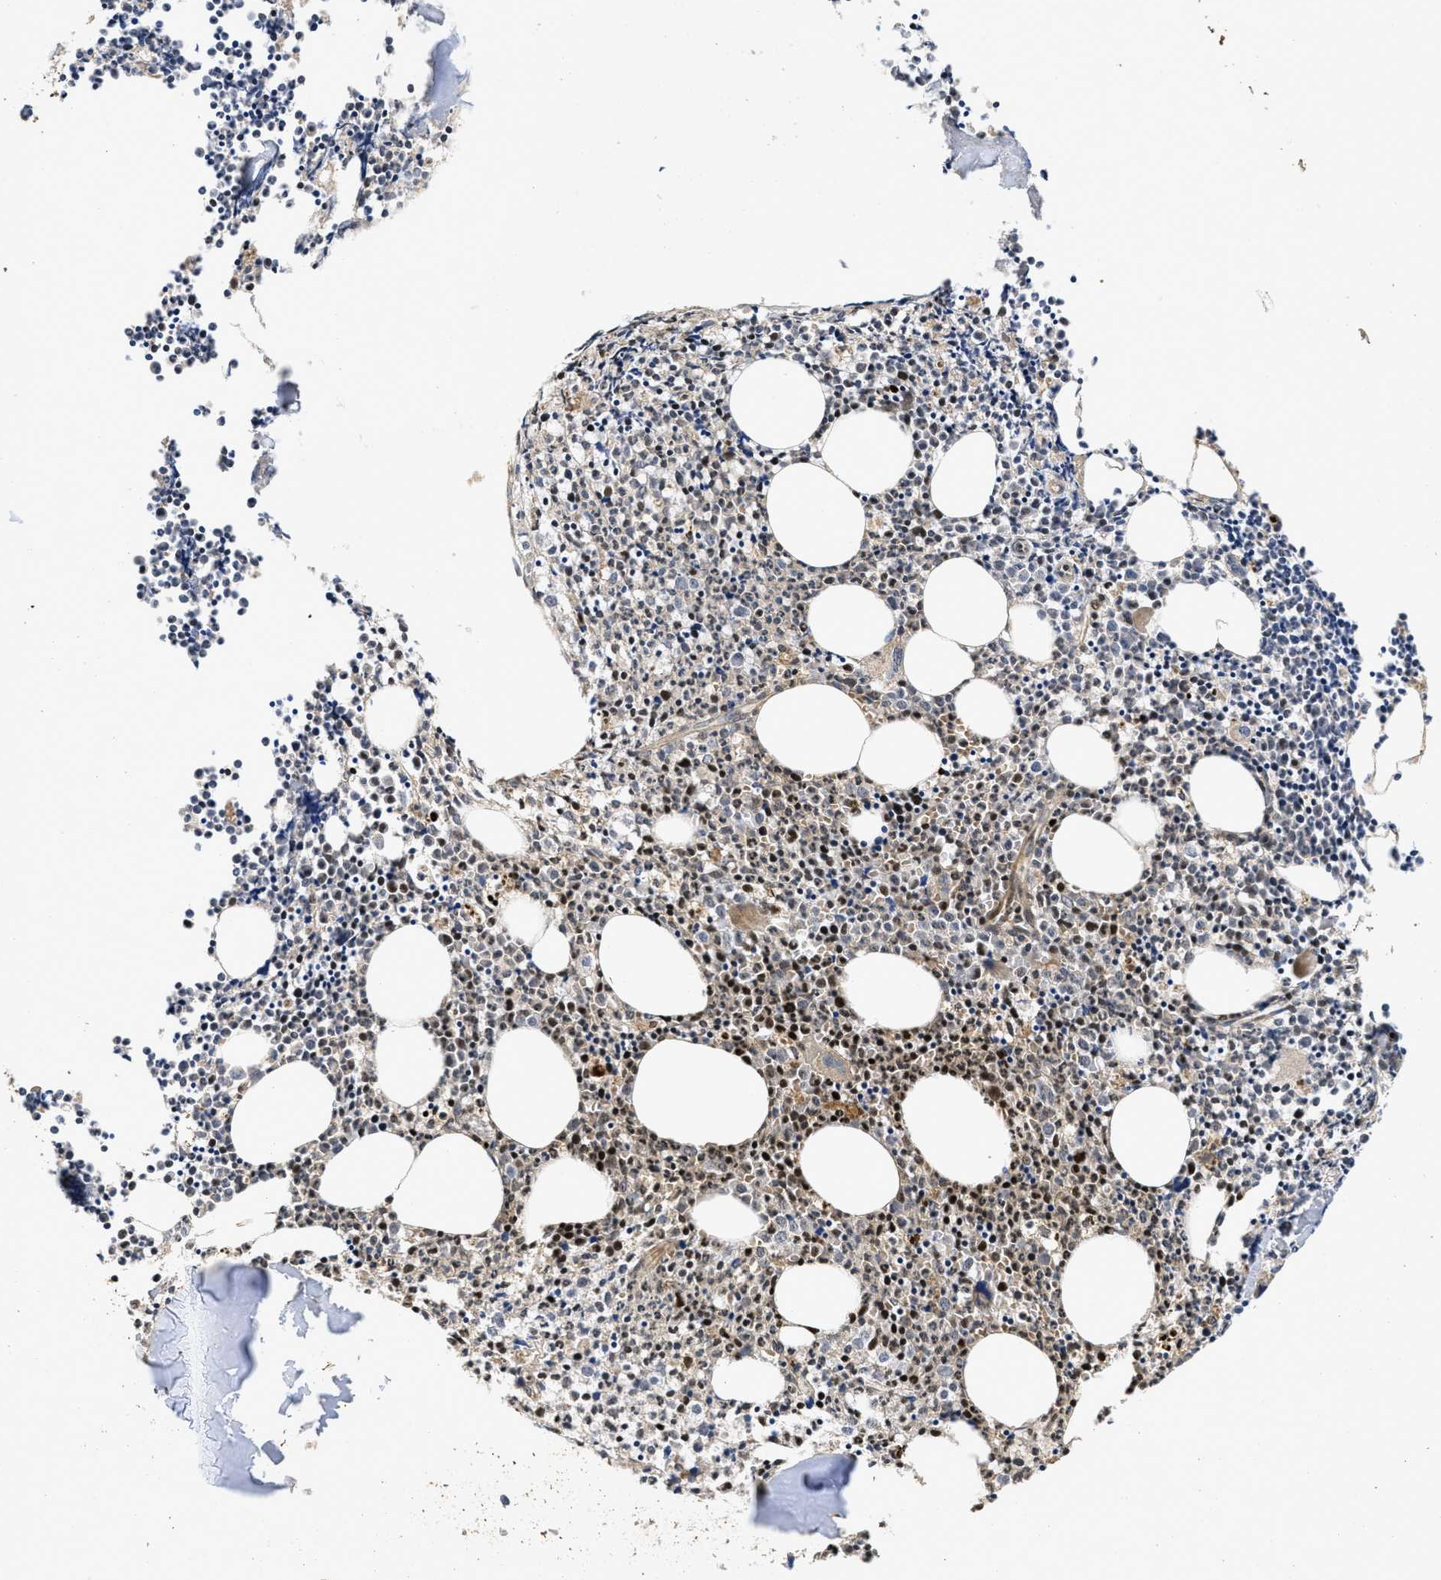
{"staining": {"intensity": "strong", "quantity": "25%-75%", "location": "cytoplasmic/membranous,nuclear"}, "tissue": "bone marrow", "cell_type": "Hematopoietic cells", "image_type": "normal", "snomed": [{"axis": "morphology", "description": "Normal tissue, NOS"}, {"axis": "morphology", "description": "Inflammation, NOS"}, {"axis": "topography", "description": "Bone marrow"}], "caption": "Protein analysis of normal bone marrow displays strong cytoplasmic/membranous,nuclear positivity in about 25%-75% of hematopoietic cells. (Brightfield microscopy of DAB IHC at high magnification).", "gene": "CBR3", "patient": {"sex": "female", "age": 53}}